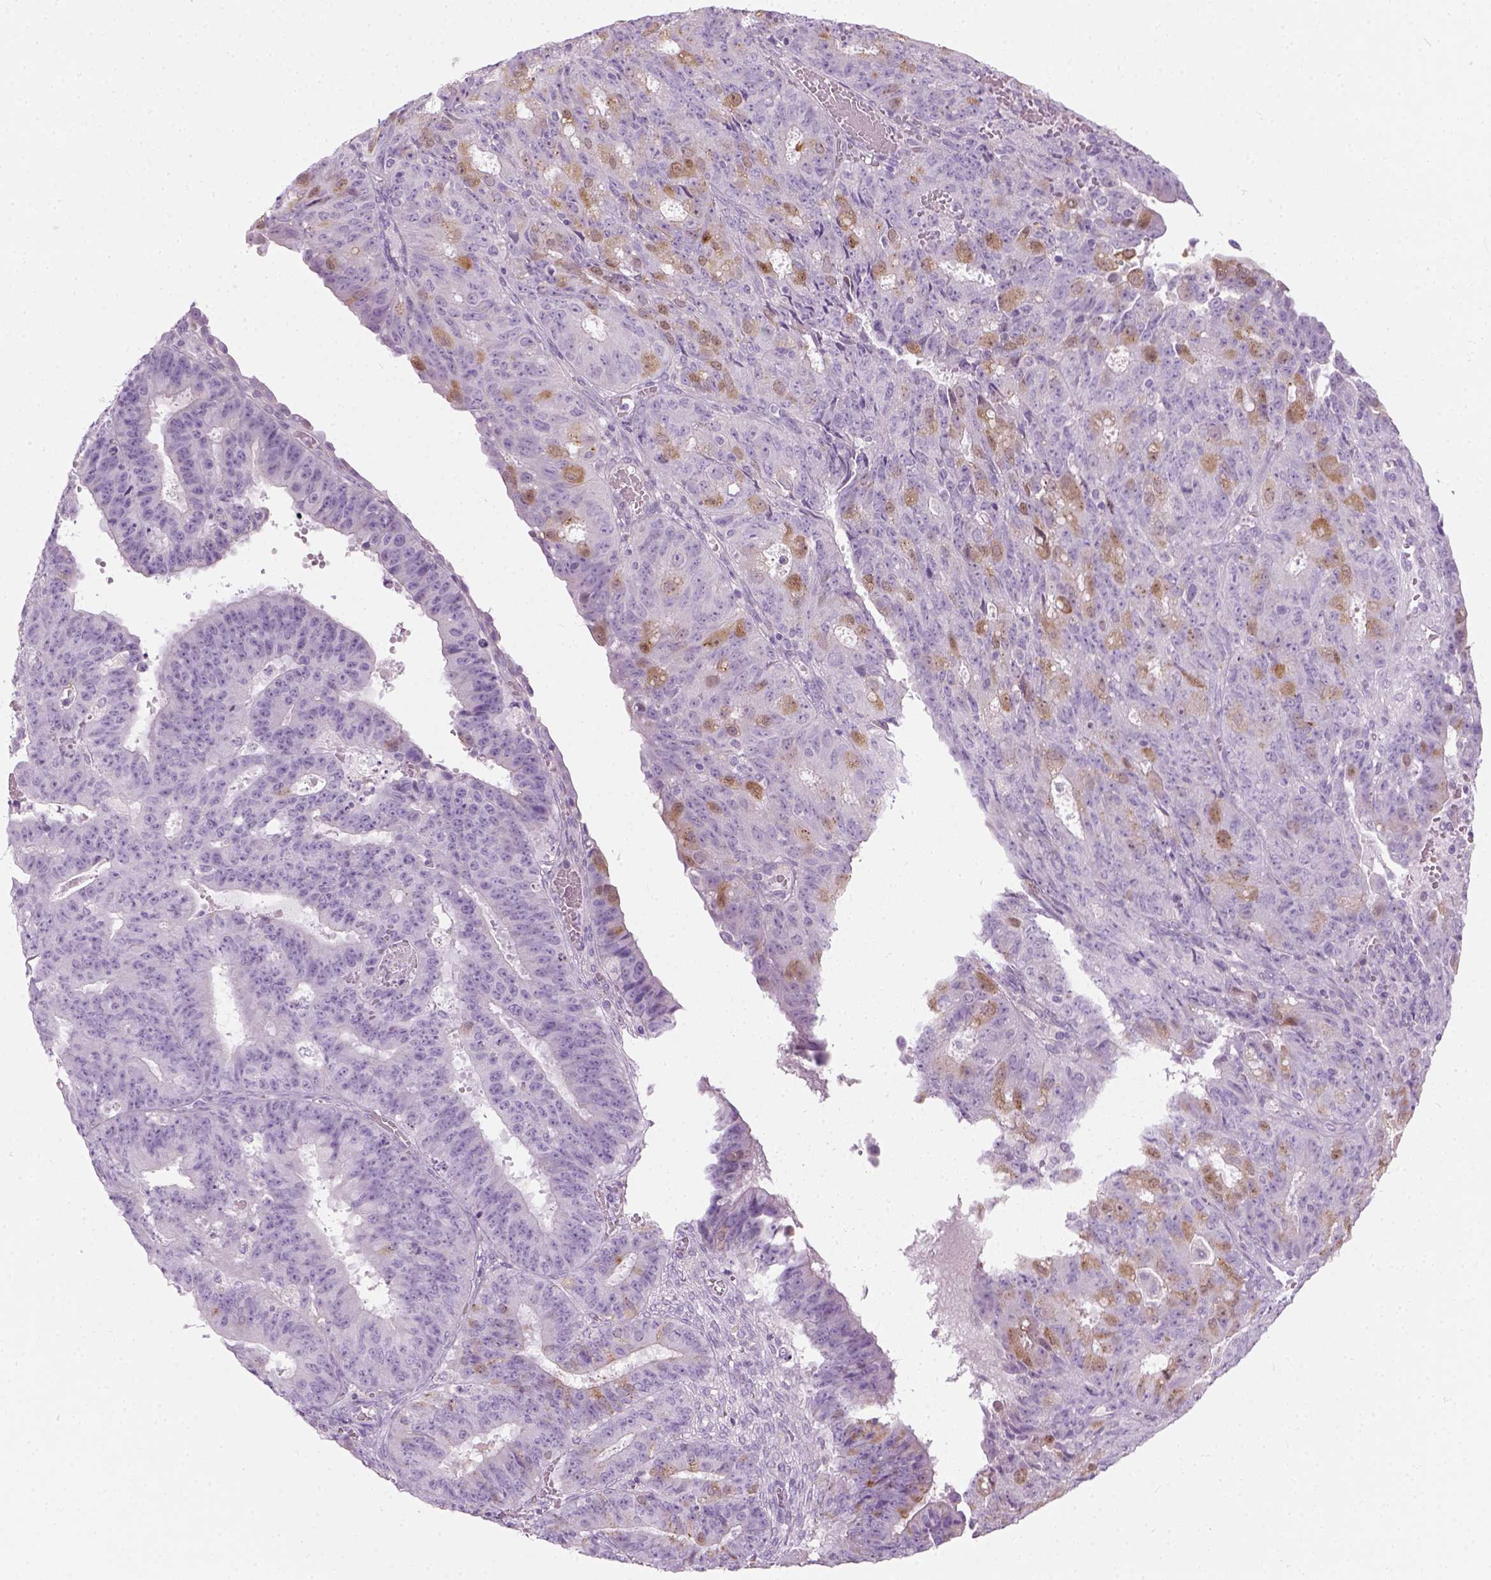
{"staining": {"intensity": "negative", "quantity": "none", "location": "none"}, "tissue": "ovarian cancer", "cell_type": "Tumor cells", "image_type": "cancer", "snomed": [{"axis": "morphology", "description": "Carcinoma, endometroid"}, {"axis": "topography", "description": "Ovary"}], "caption": "Tumor cells are negative for brown protein staining in endometroid carcinoma (ovarian).", "gene": "CIBAR2", "patient": {"sex": "female", "age": 42}}